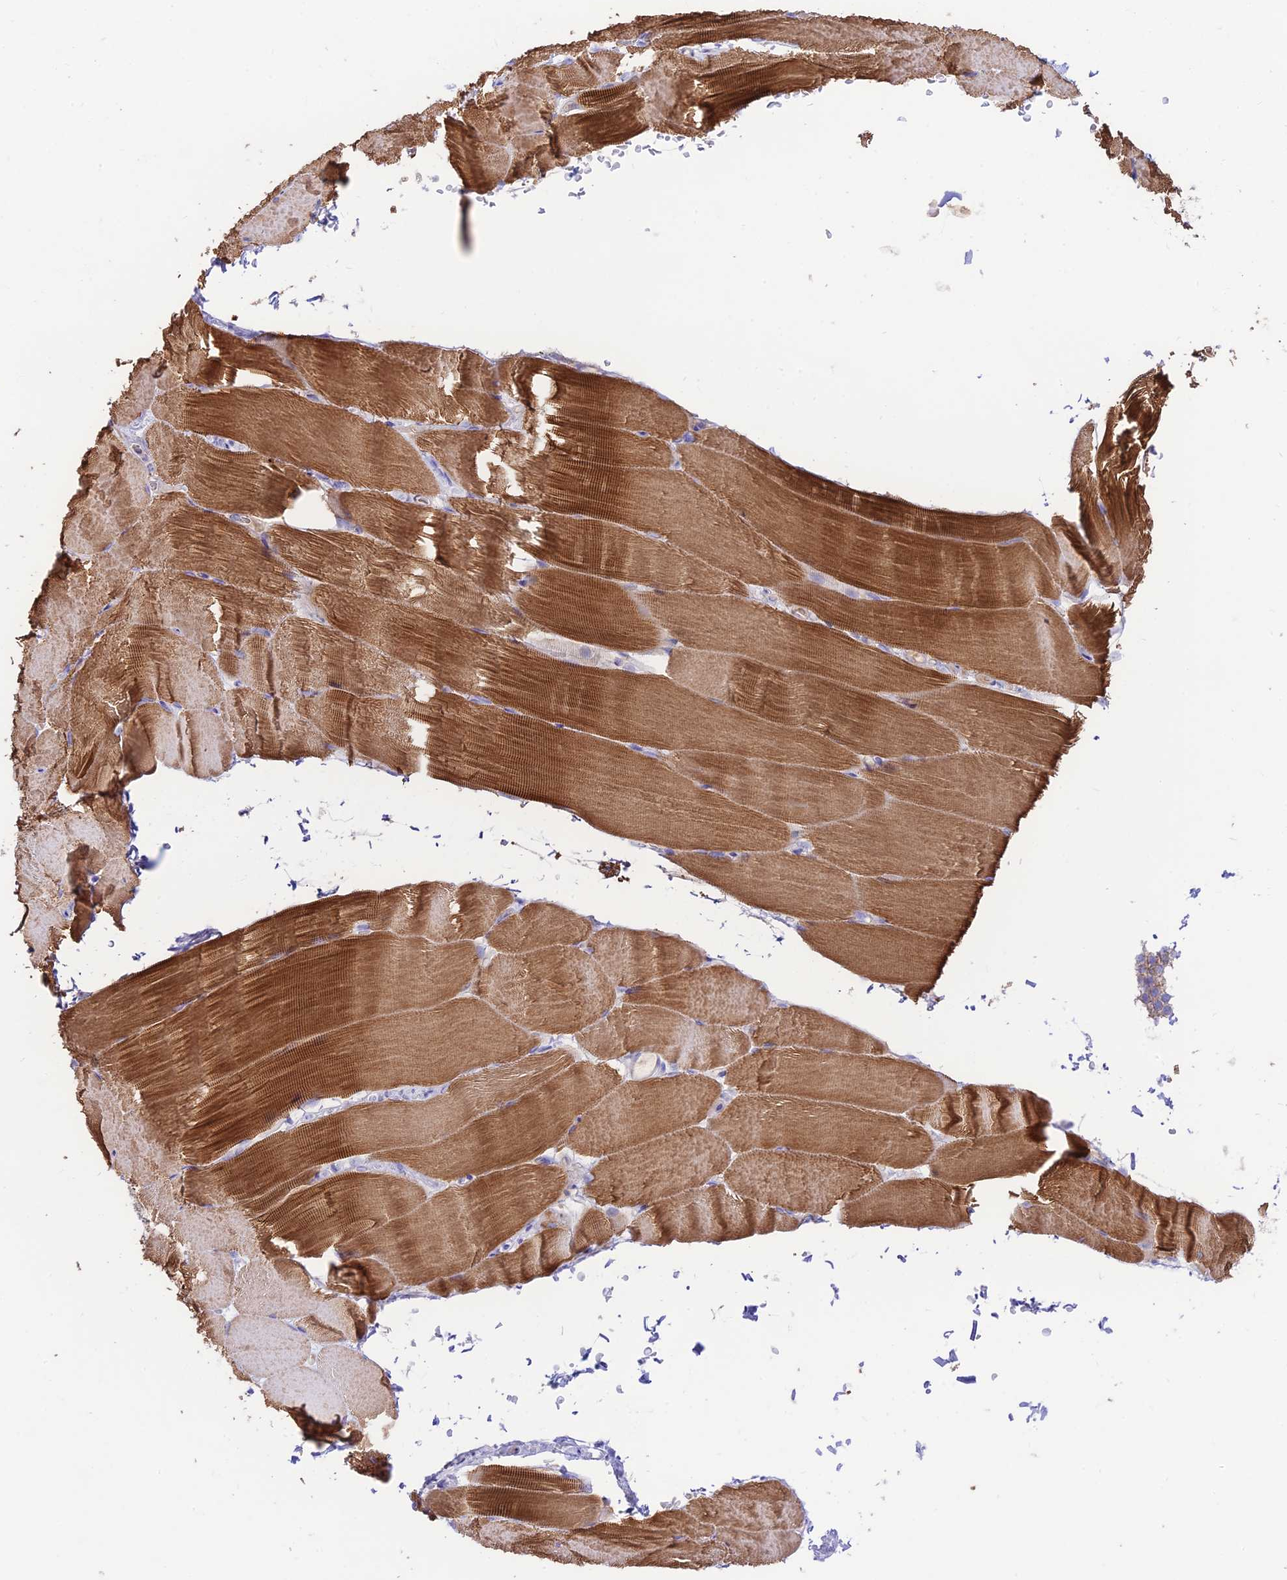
{"staining": {"intensity": "moderate", "quantity": ">75%", "location": "cytoplasmic/membranous"}, "tissue": "skeletal muscle", "cell_type": "Myocytes", "image_type": "normal", "snomed": [{"axis": "morphology", "description": "Normal tissue, NOS"}, {"axis": "topography", "description": "Skeletal muscle"}, {"axis": "topography", "description": "Parathyroid gland"}], "caption": "High-magnification brightfield microscopy of unremarkable skeletal muscle stained with DAB (3,3'-diaminobenzidine) (brown) and counterstained with hematoxylin (blue). myocytes exhibit moderate cytoplasmic/membranous staining is appreciated in approximately>75% of cells.", "gene": "NLRP9", "patient": {"sex": "female", "age": 37}}